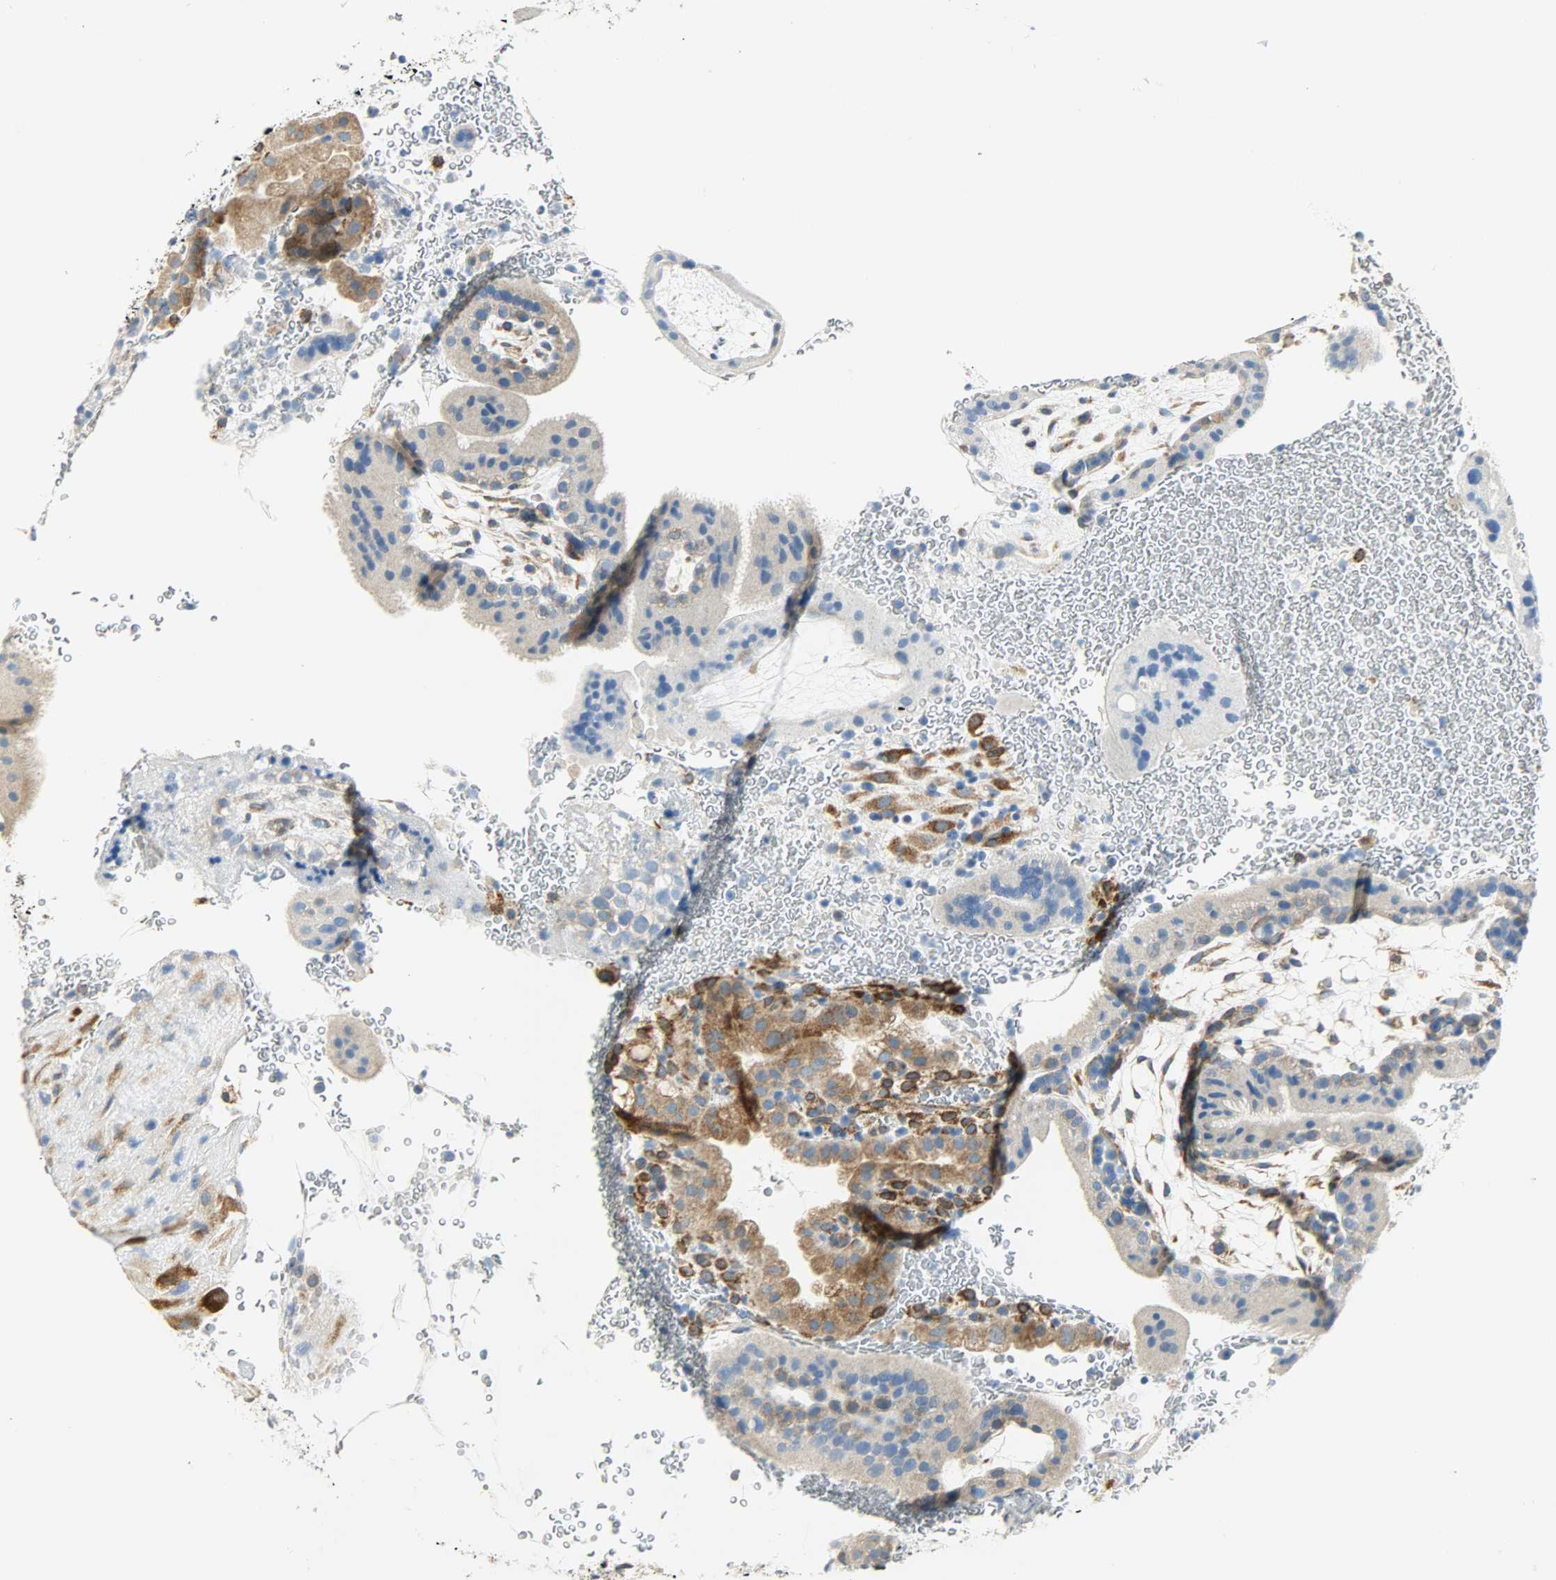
{"staining": {"intensity": "moderate", "quantity": ">75%", "location": "cytoplasmic/membranous"}, "tissue": "placenta", "cell_type": "Decidual cells", "image_type": "normal", "snomed": [{"axis": "morphology", "description": "Normal tissue, NOS"}, {"axis": "topography", "description": "Placenta"}], "caption": "Benign placenta was stained to show a protein in brown. There is medium levels of moderate cytoplasmic/membranous positivity in approximately >75% of decidual cells. (Brightfield microscopy of DAB IHC at high magnification).", "gene": "PKD2", "patient": {"sex": "female", "age": 19}}